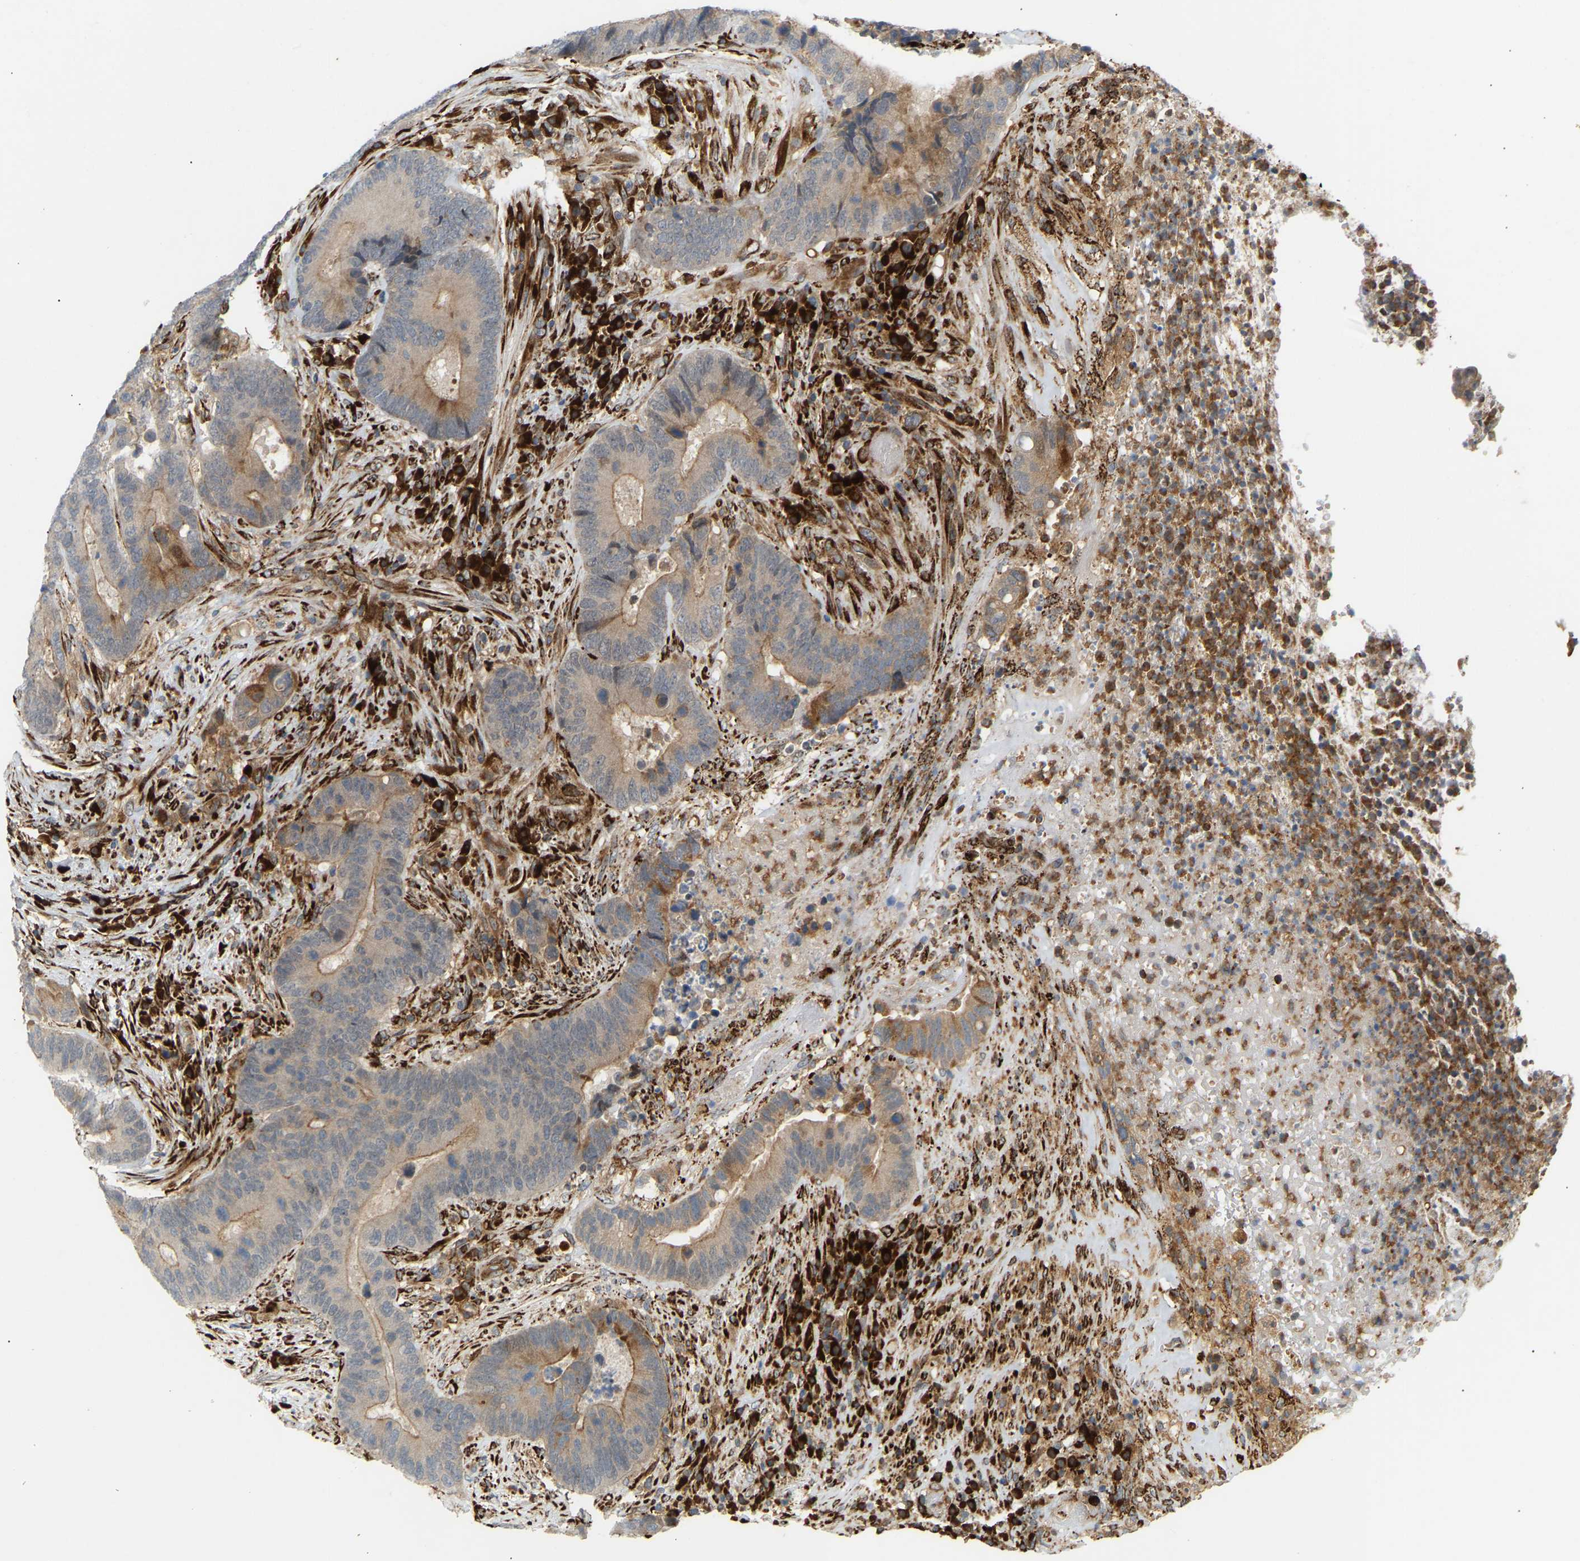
{"staining": {"intensity": "moderate", "quantity": "25%-75%", "location": "cytoplasmic/membranous"}, "tissue": "colorectal cancer", "cell_type": "Tumor cells", "image_type": "cancer", "snomed": [{"axis": "morphology", "description": "Adenocarcinoma, NOS"}, {"axis": "topography", "description": "Rectum"}], "caption": "Immunohistochemical staining of human adenocarcinoma (colorectal) demonstrates medium levels of moderate cytoplasmic/membranous positivity in about 25%-75% of tumor cells. The staining was performed using DAB, with brown indicating positive protein expression. Nuclei are stained blue with hematoxylin.", "gene": "PLCG2", "patient": {"sex": "female", "age": 89}}